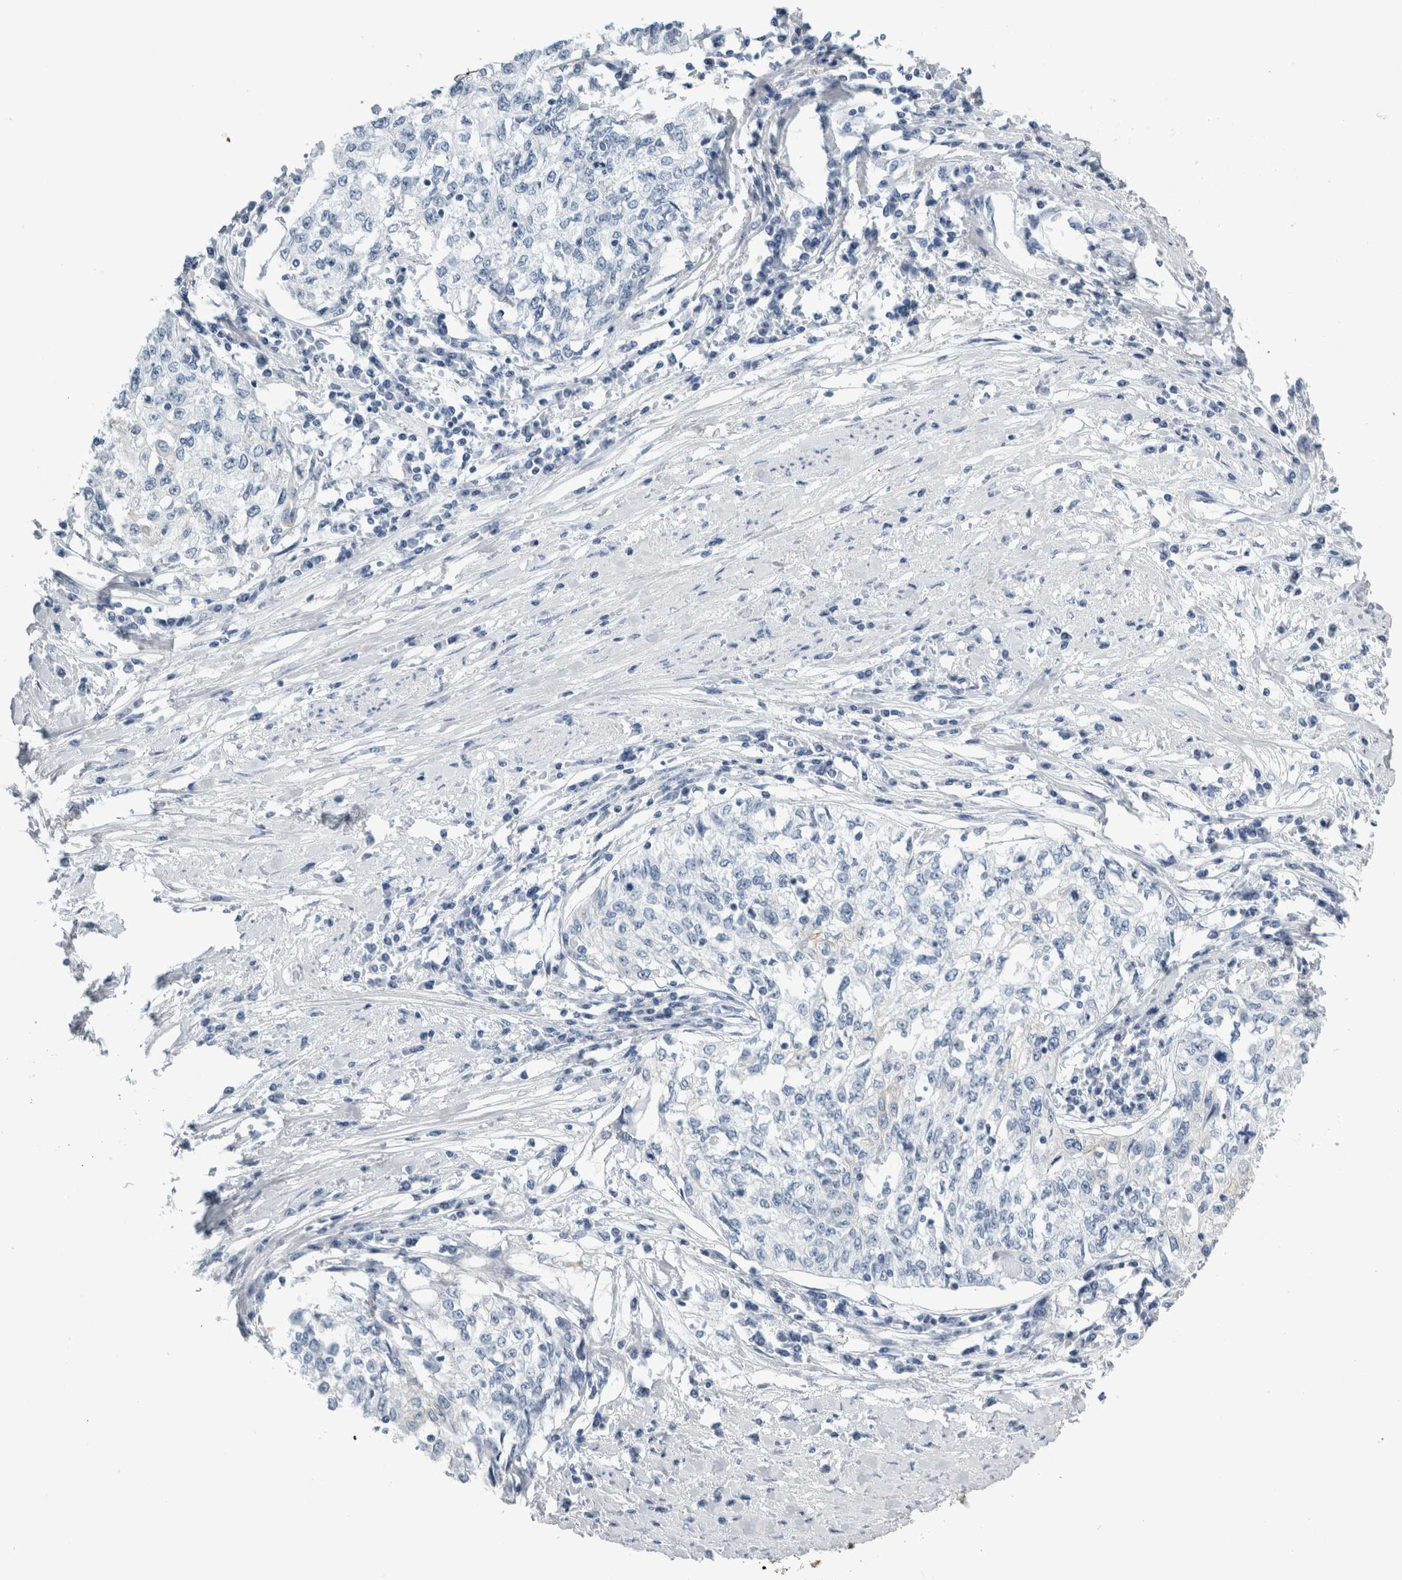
{"staining": {"intensity": "negative", "quantity": "none", "location": "none"}, "tissue": "cervical cancer", "cell_type": "Tumor cells", "image_type": "cancer", "snomed": [{"axis": "morphology", "description": "Squamous cell carcinoma, NOS"}, {"axis": "topography", "description": "Cervix"}], "caption": "DAB immunohistochemical staining of cervical cancer (squamous cell carcinoma) demonstrates no significant expression in tumor cells.", "gene": "RPH3AL", "patient": {"sex": "female", "age": 57}}